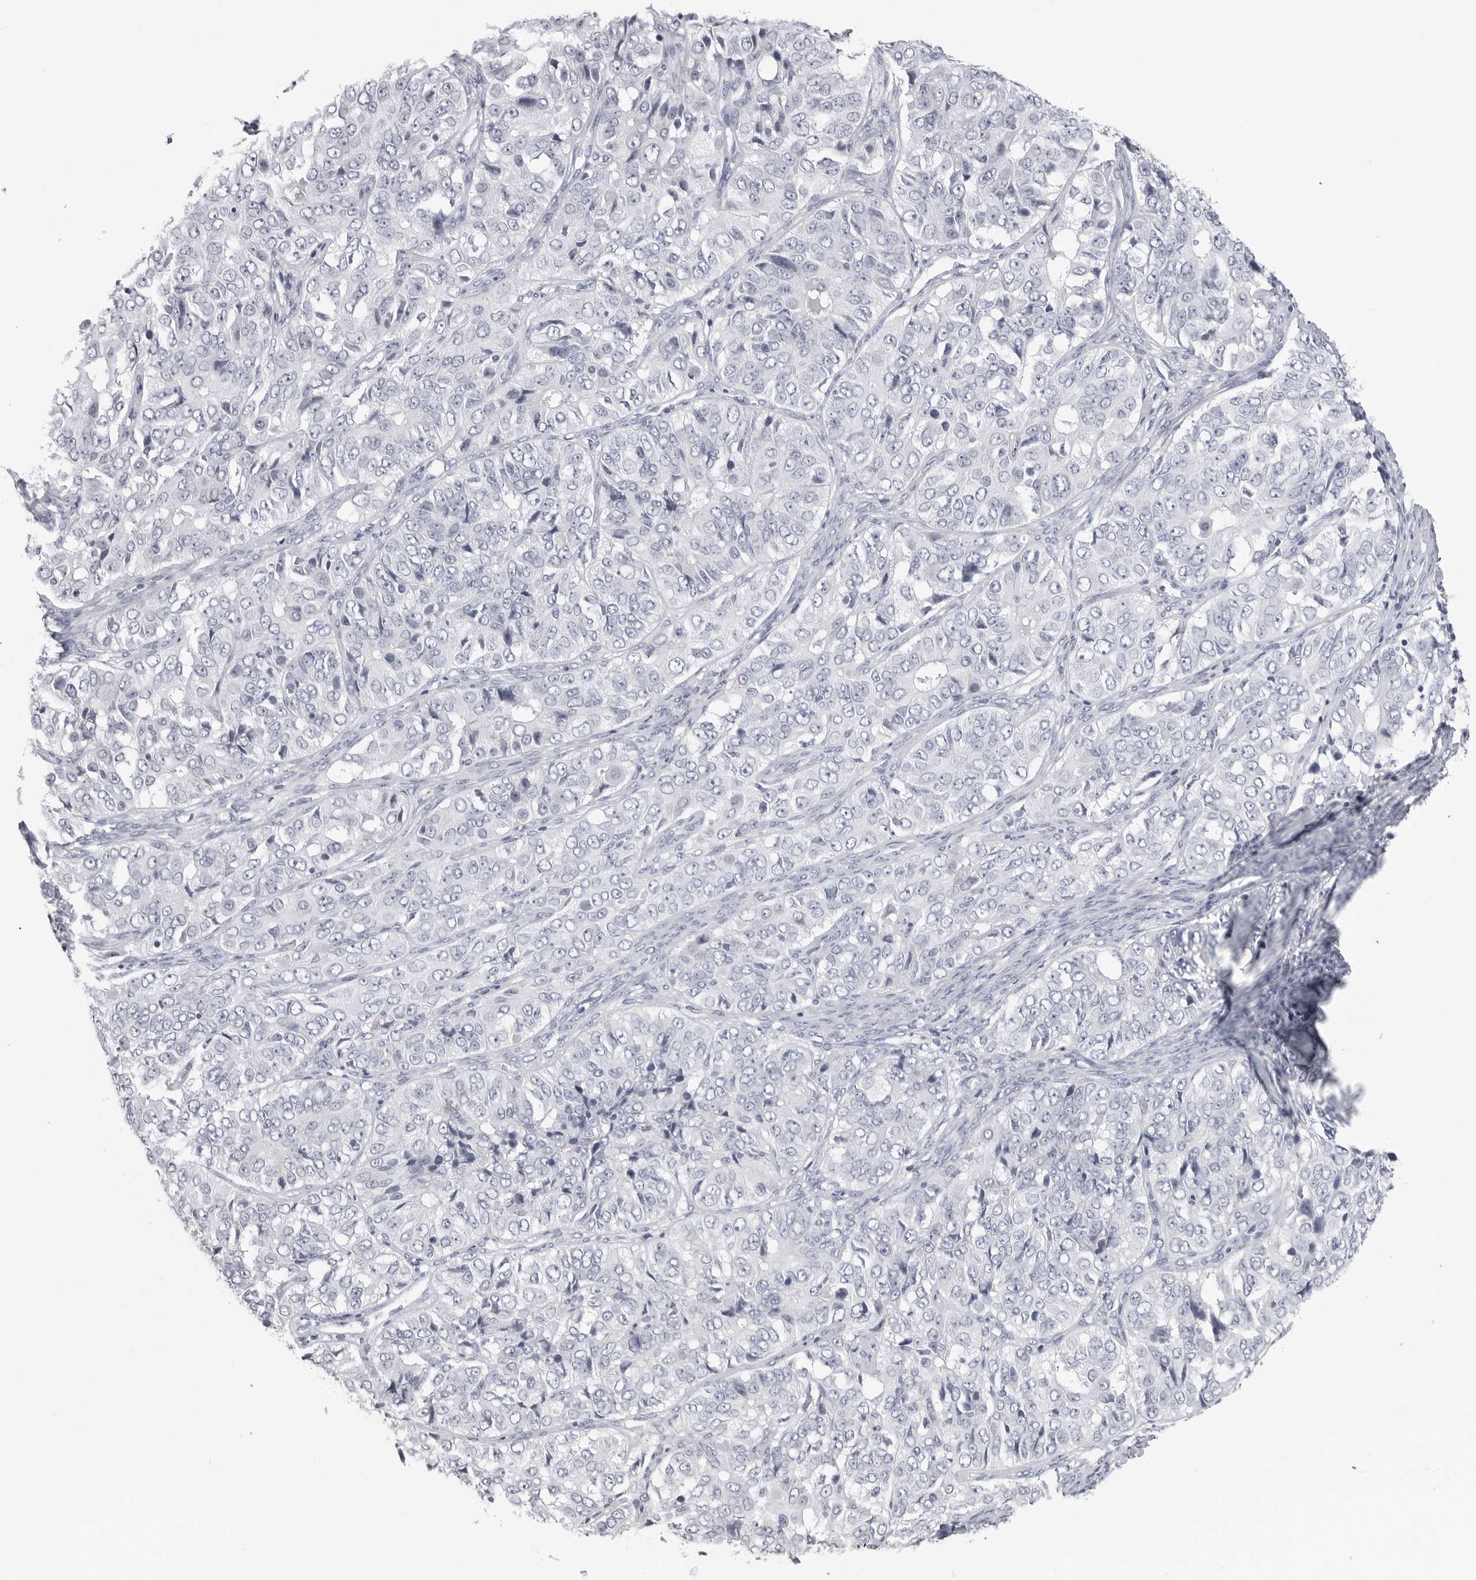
{"staining": {"intensity": "negative", "quantity": "none", "location": "none"}, "tissue": "ovarian cancer", "cell_type": "Tumor cells", "image_type": "cancer", "snomed": [{"axis": "morphology", "description": "Carcinoma, endometroid"}, {"axis": "topography", "description": "Ovary"}], "caption": "An IHC photomicrograph of endometroid carcinoma (ovarian) is shown. There is no staining in tumor cells of endometroid carcinoma (ovarian).", "gene": "PGA3", "patient": {"sex": "female", "age": 51}}